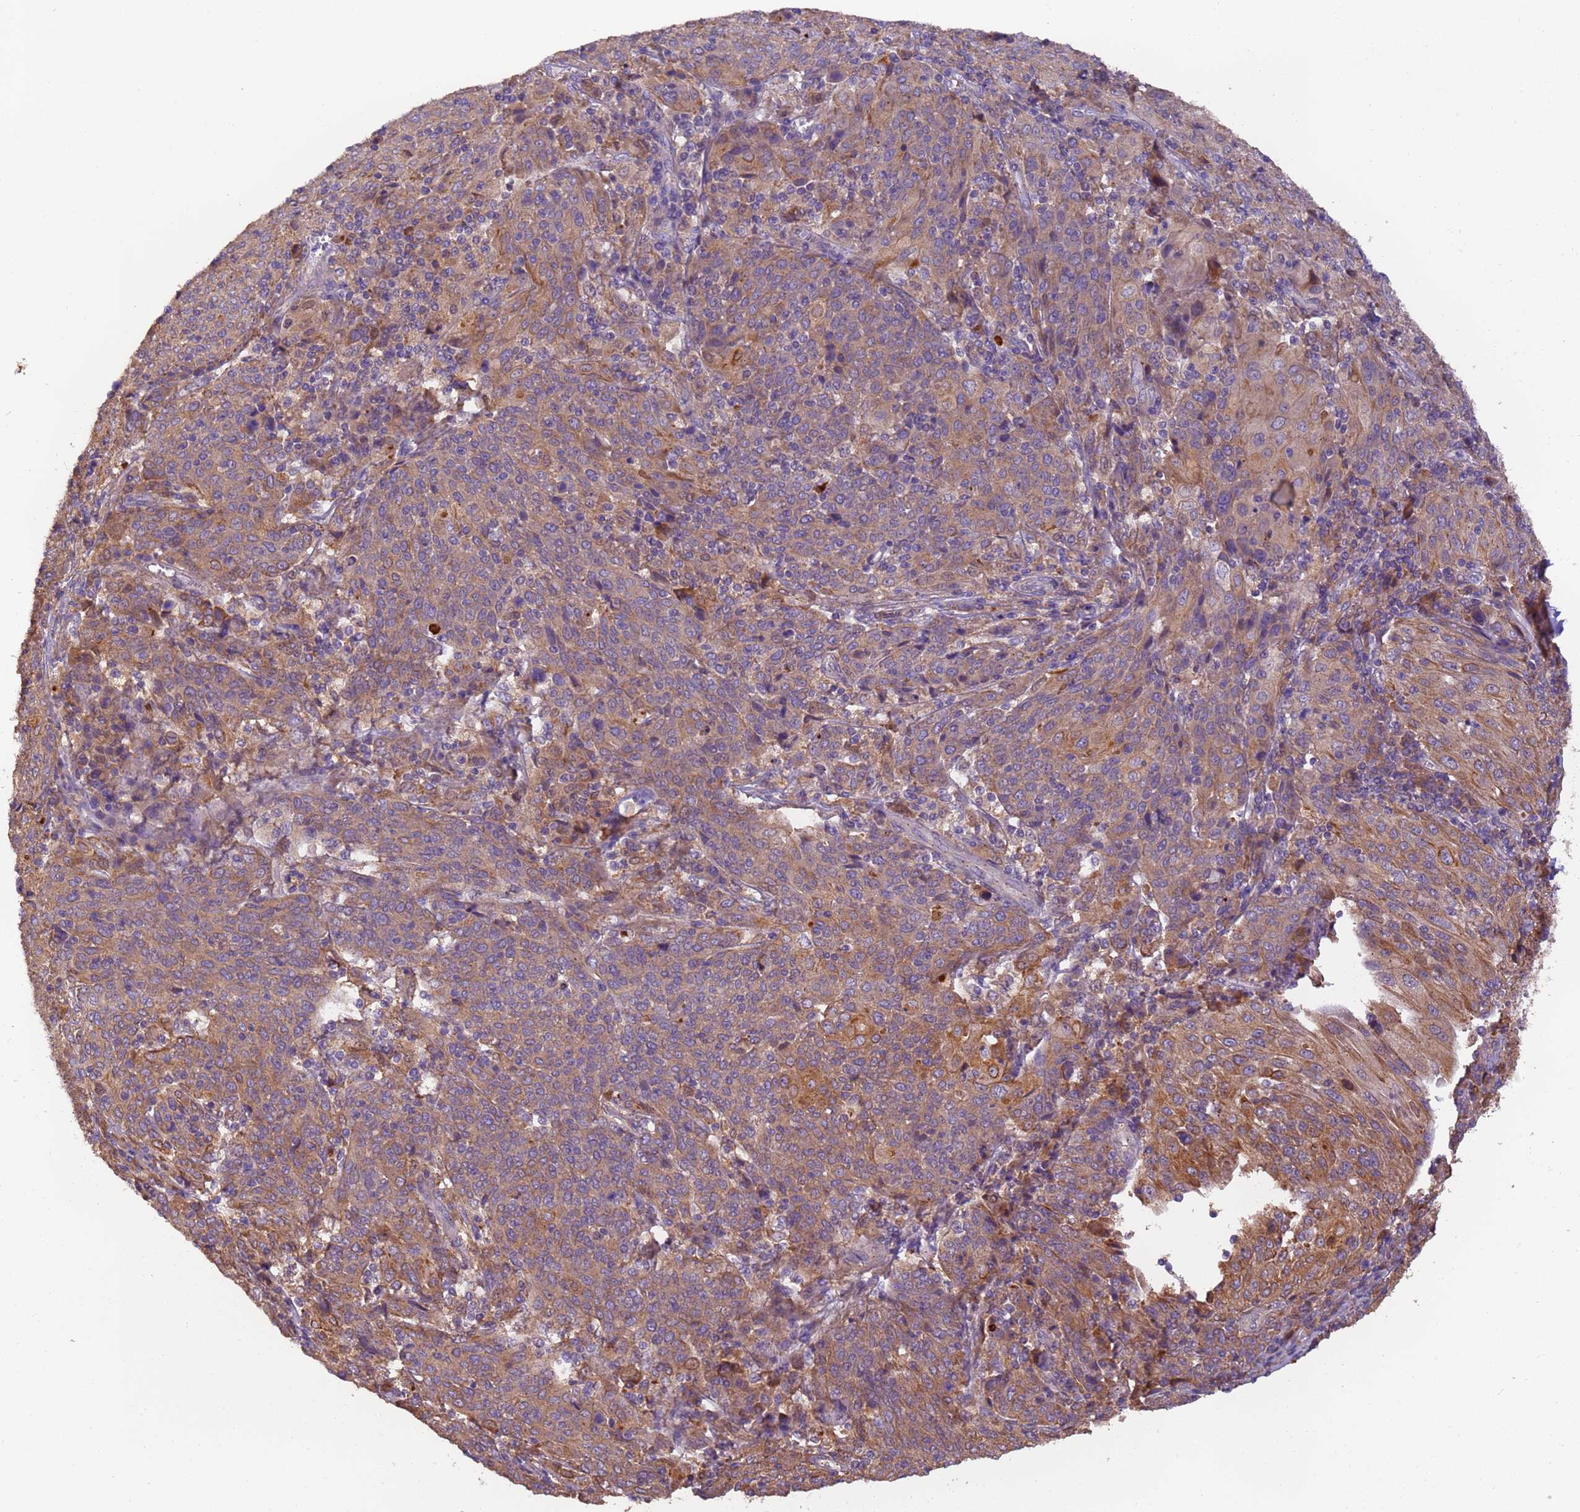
{"staining": {"intensity": "moderate", "quantity": "25%-75%", "location": "cytoplasmic/membranous"}, "tissue": "cervical cancer", "cell_type": "Tumor cells", "image_type": "cancer", "snomed": [{"axis": "morphology", "description": "Squamous cell carcinoma, NOS"}, {"axis": "topography", "description": "Cervix"}], "caption": "About 25%-75% of tumor cells in human squamous cell carcinoma (cervical) display moderate cytoplasmic/membranous protein expression as visualized by brown immunohistochemical staining.", "gene": "TIGAR", "patient": {"sex": "female", "age": 67}}